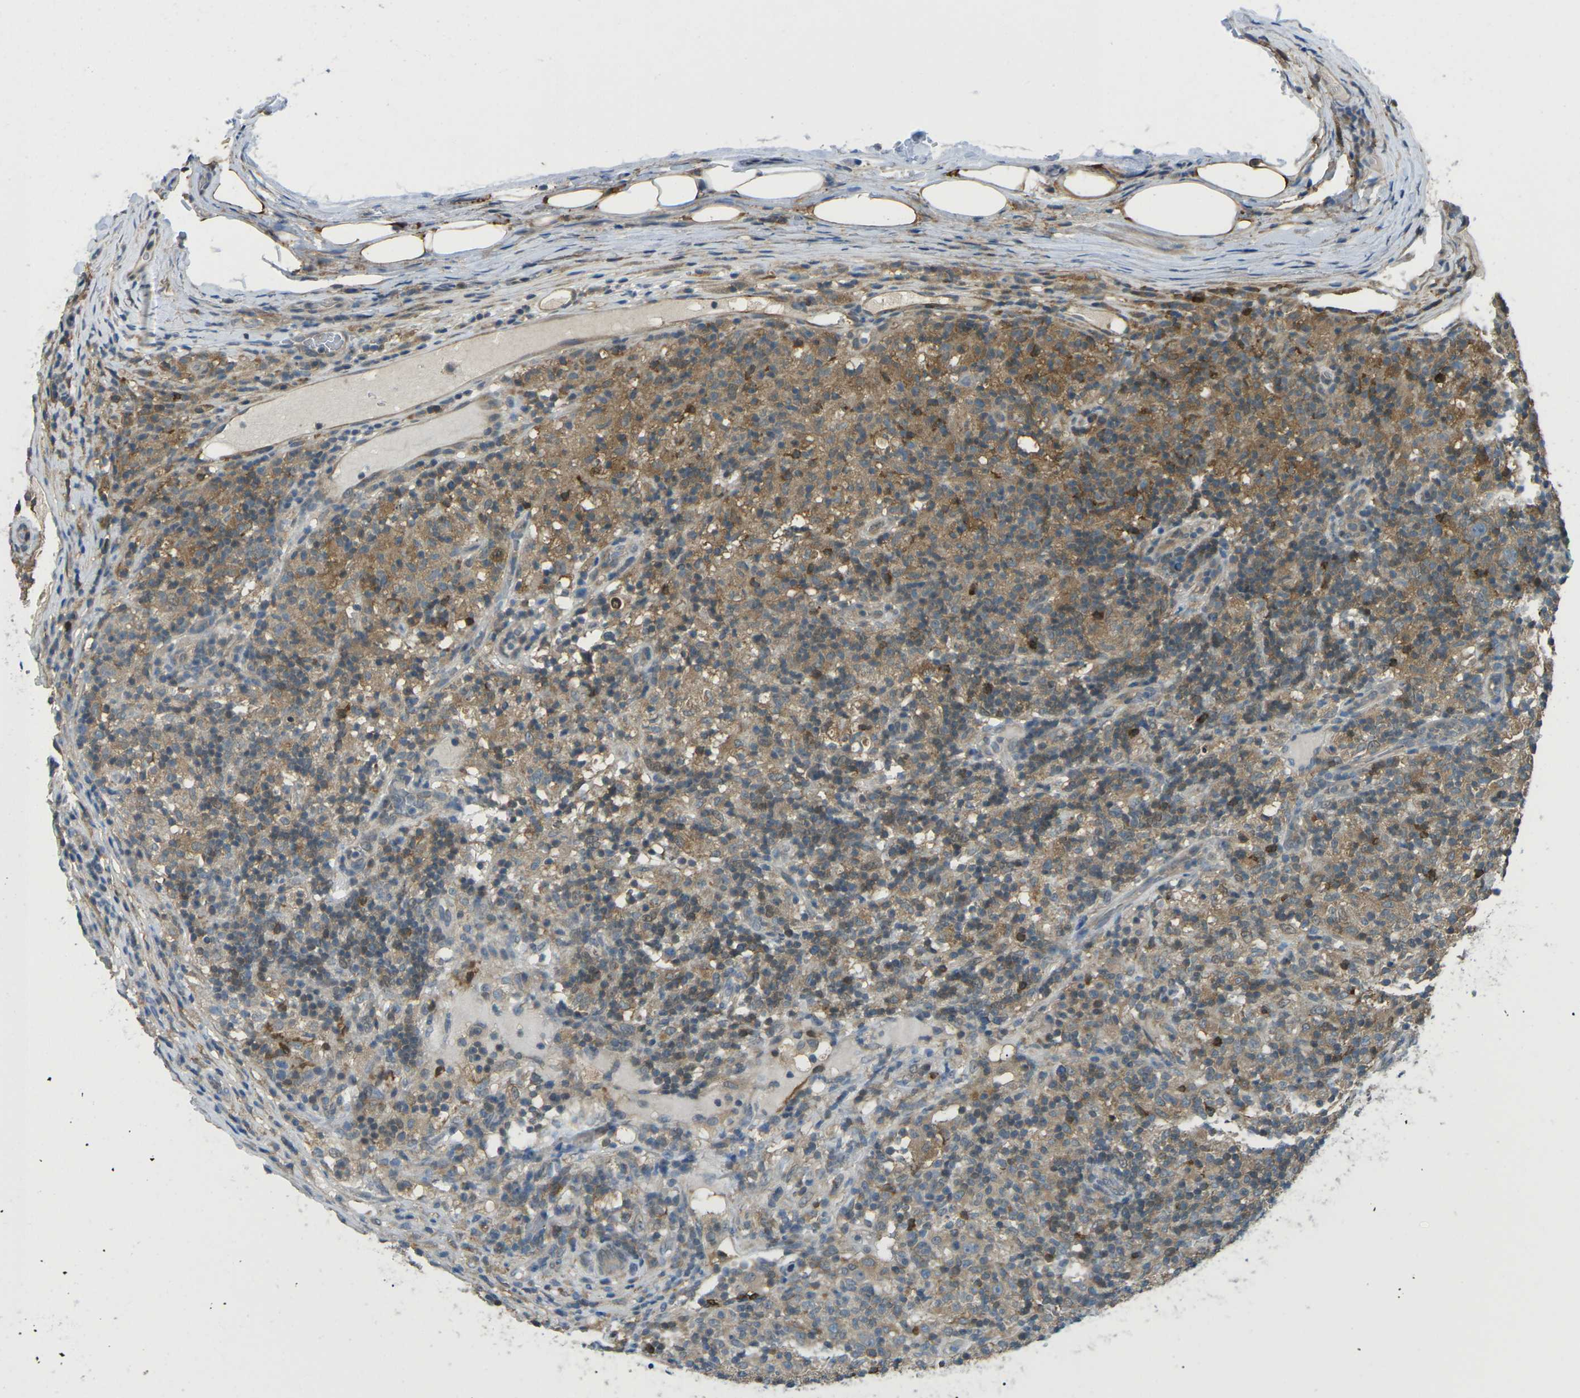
{"staining": {"intensity": "weak", "quantity": "25%-75%", "location": "cytoplasmic/membranous"}, "tissue": "lymphoma", "cell_type": "Tumor cells", "image_type": "cancer", "snomed": [{"axis": "morphology", "description": "Hodgkin's disease, NOS"}, {"axis": "topography", "description": "Lymph node"}], "caption": "Hodgkin's disease stained with DAB immunohistochemistry shows low levels of weak cytoplasmic/membranous staining in approximately 25%-75% of tumor cells.", "gene": "PIEZO2", "patient": {"sex": "male", "age": 70}}